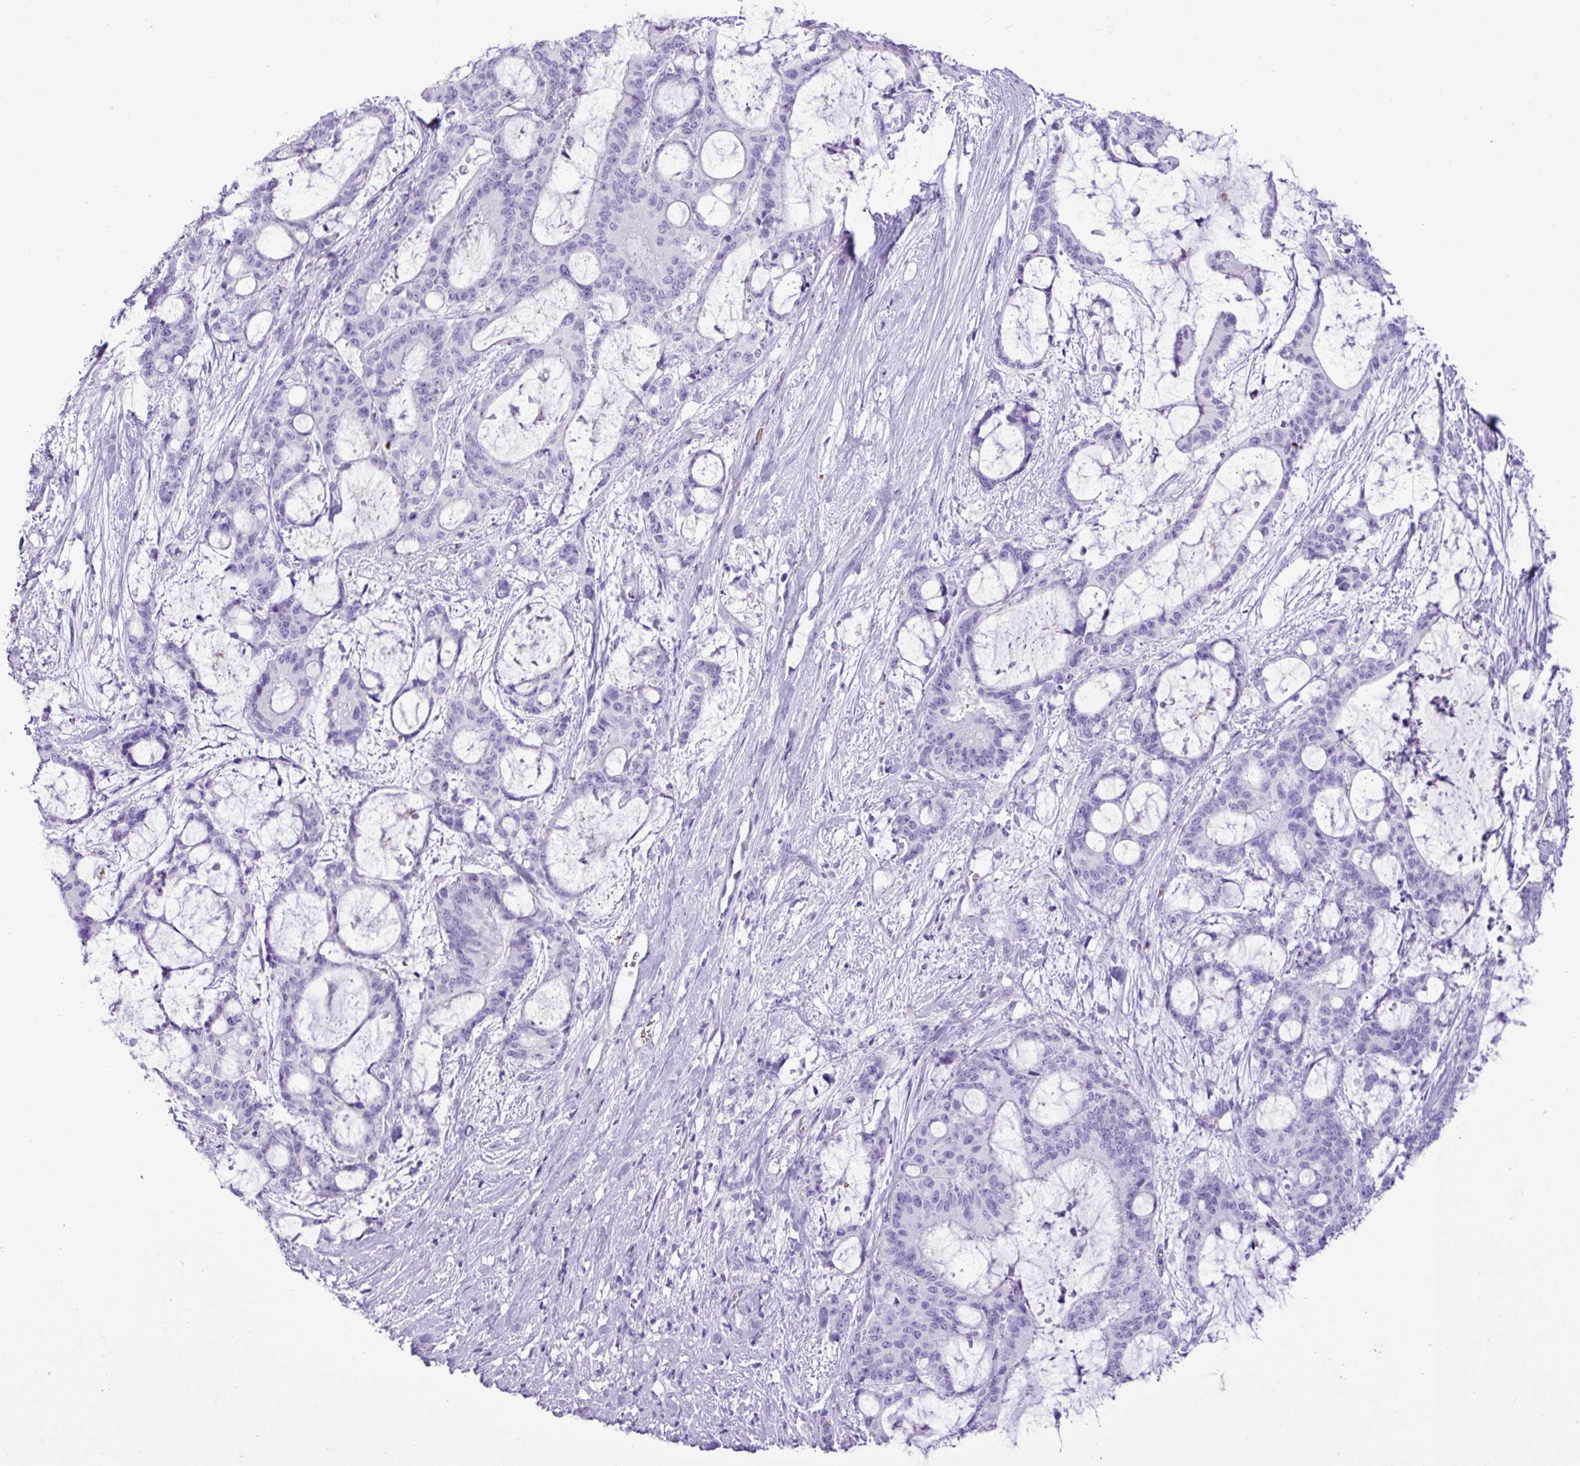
{"staining": {"intensity": "negative", "quantity": "none", "location": "none"}, "tissue": "liver cancer", "cell_type": "Tumor cells", "image_type": "cancer", "snomed": [{"axis": "morphology", "description": "Normal tissue, NOS"}, {"axis": "morphology", "description": "Cholangiocarcinoma"}, {"axis": "topography", "description": "Liver"}, {"axis": "topography", "description": "Peripheral nerve tissue"}], "caption": "High power microscopy histopathology image of an IHC micrograph of liver cholangiocarcinoma, revealing no significant positivity in tumor cells.", "gene": "ZSCAN5A", "patient": {"sex": "female", "age": 73}}